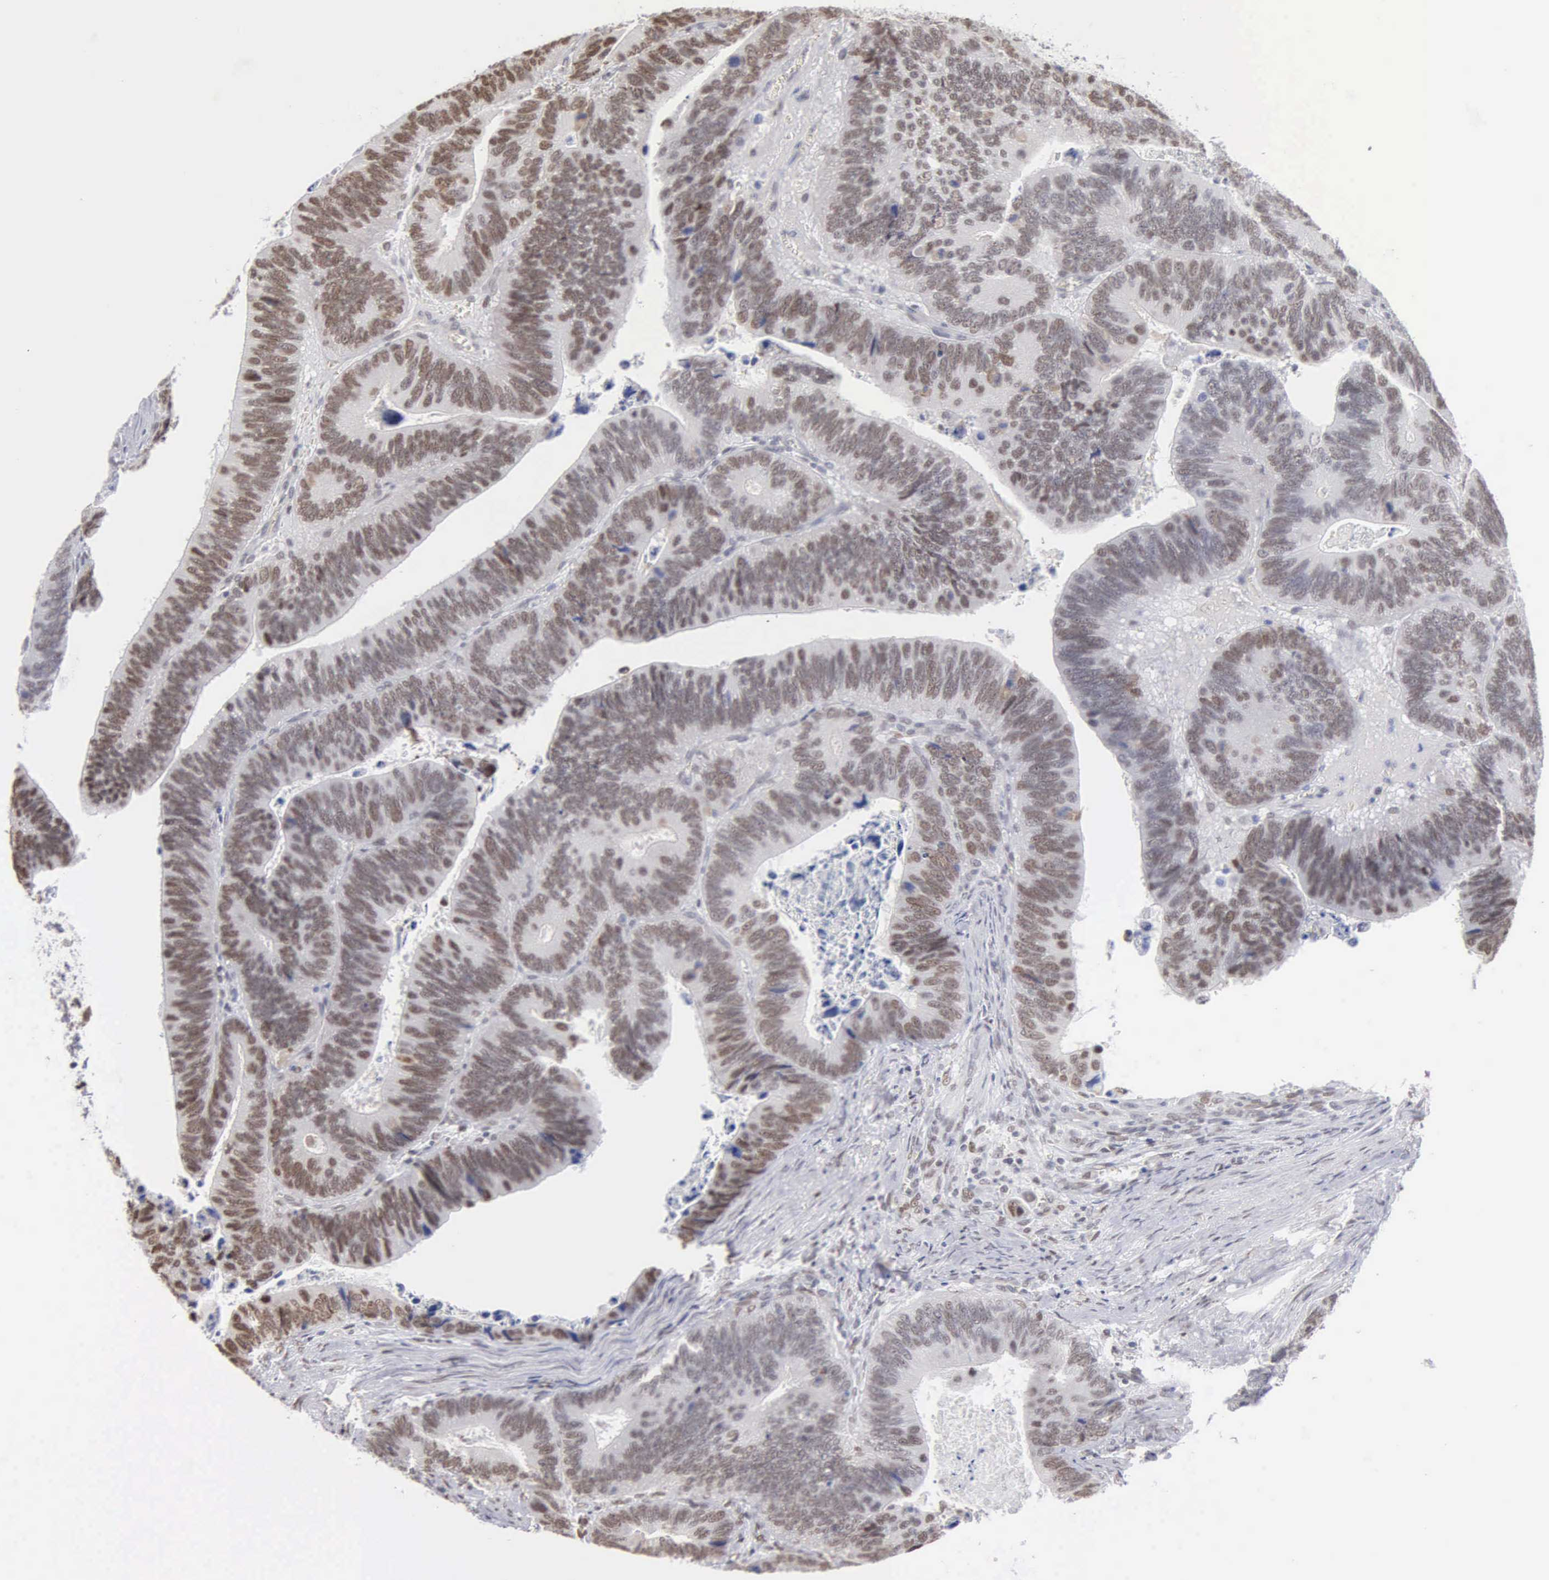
{"staining": {"intensity": "moderate", "quantity": ">75%", "location": "nuclear"}, "tissue": "colorectal cancer", "cell_type": "Tumor cells", "image_type": "cancer", "snomed": [{"axis": "morphology", "description": "Adenocarcinoma, NOS"}, {"axis": "topography", "description": "Colon"}], "caption": "Colorectal cancer tissue shows moderate nuclear expression in approximately >75% of tumor cells, visualized by immunohistochemistry. (Stains: DAB (3,3'-diaminobenzidine) in brown, nuclei in blue, Microscopy: brightfield microscopy at high magnification).", "gene": "CCNG1", "patient": {"sex": "male", "age": 72}}